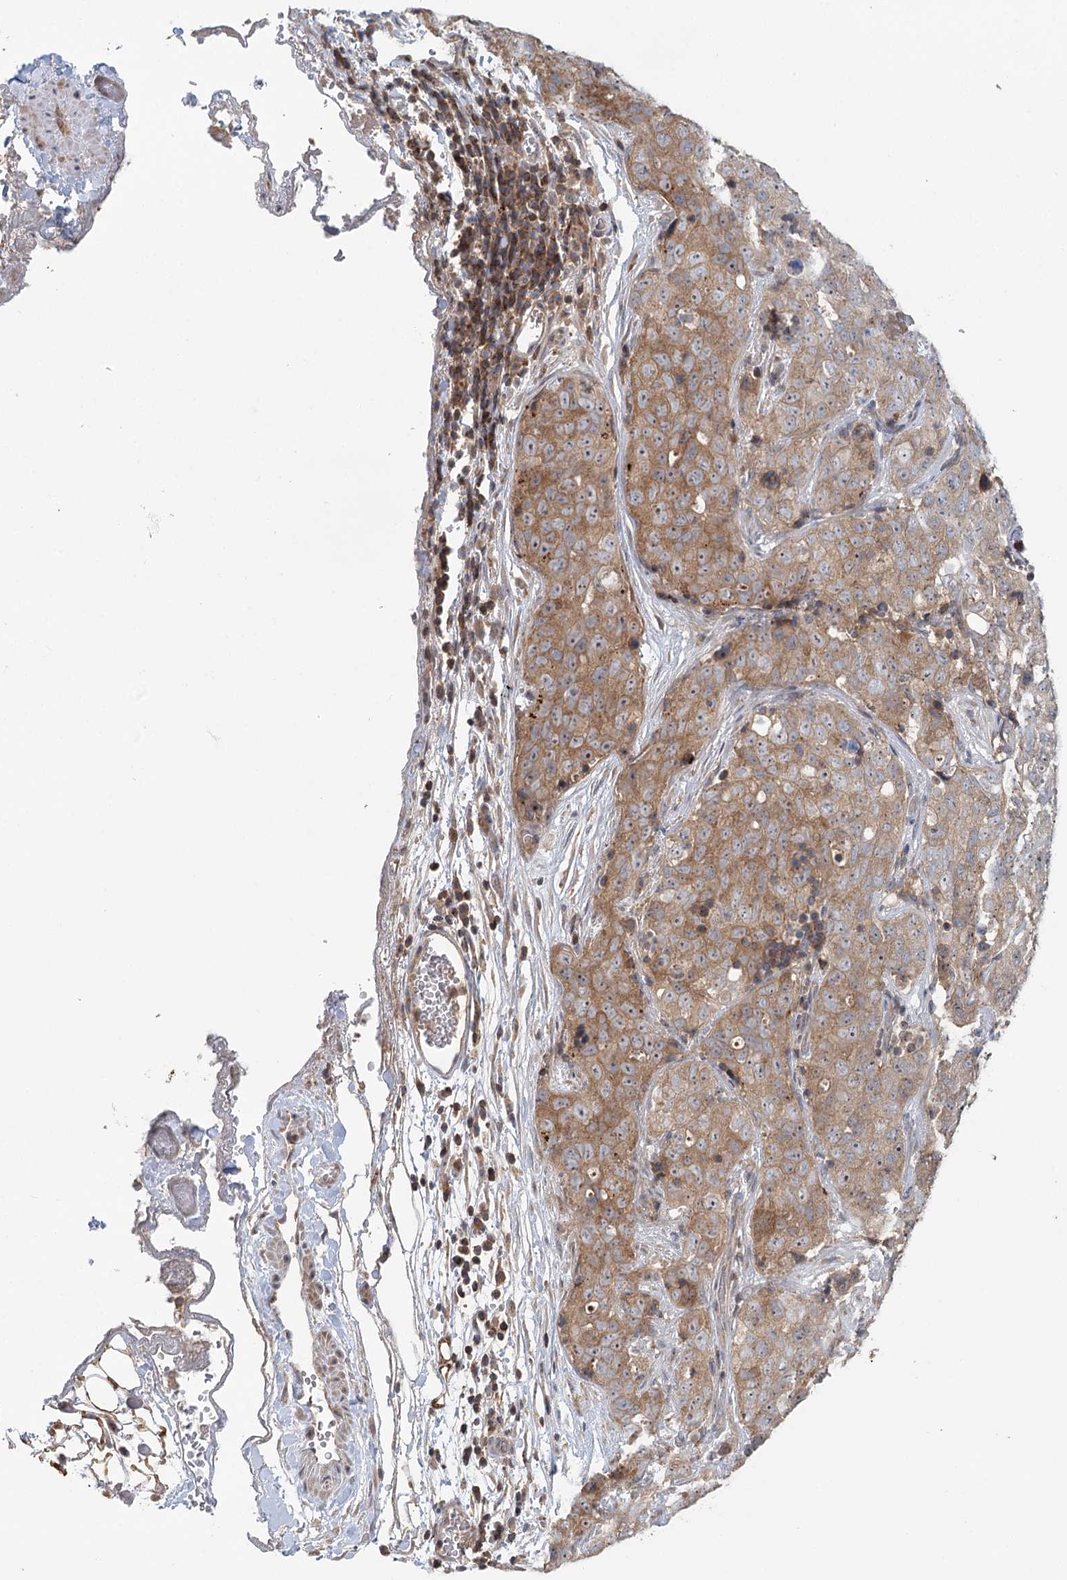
{"staining": {"intensity": "moderate", "quantity": ">75%", "location": "cytoplasmic/membranous,nuclear"}, "tissue": "stomach cancer", "cell_type": "Tumor cells", "image_type": "cancer", "snomed": [{"axis": "morphology", "description": "Normal tissue, NOS"}, {"axis": "morphology", "description": "Adenocarcinoma, NOS"}, {"axis": "topography", "description": "Lymph node"}, {"axis": "topography", "description": "Stomach"}], "caption": "About >75% of tumor cells in stomach cancer display moderate cytoplasmic/membranous and nuclear protein expression as visualized by brown immunohistochemical staining.", "gene": "RAPGEF6", "patient": {"sex": "male", "age": 48}}